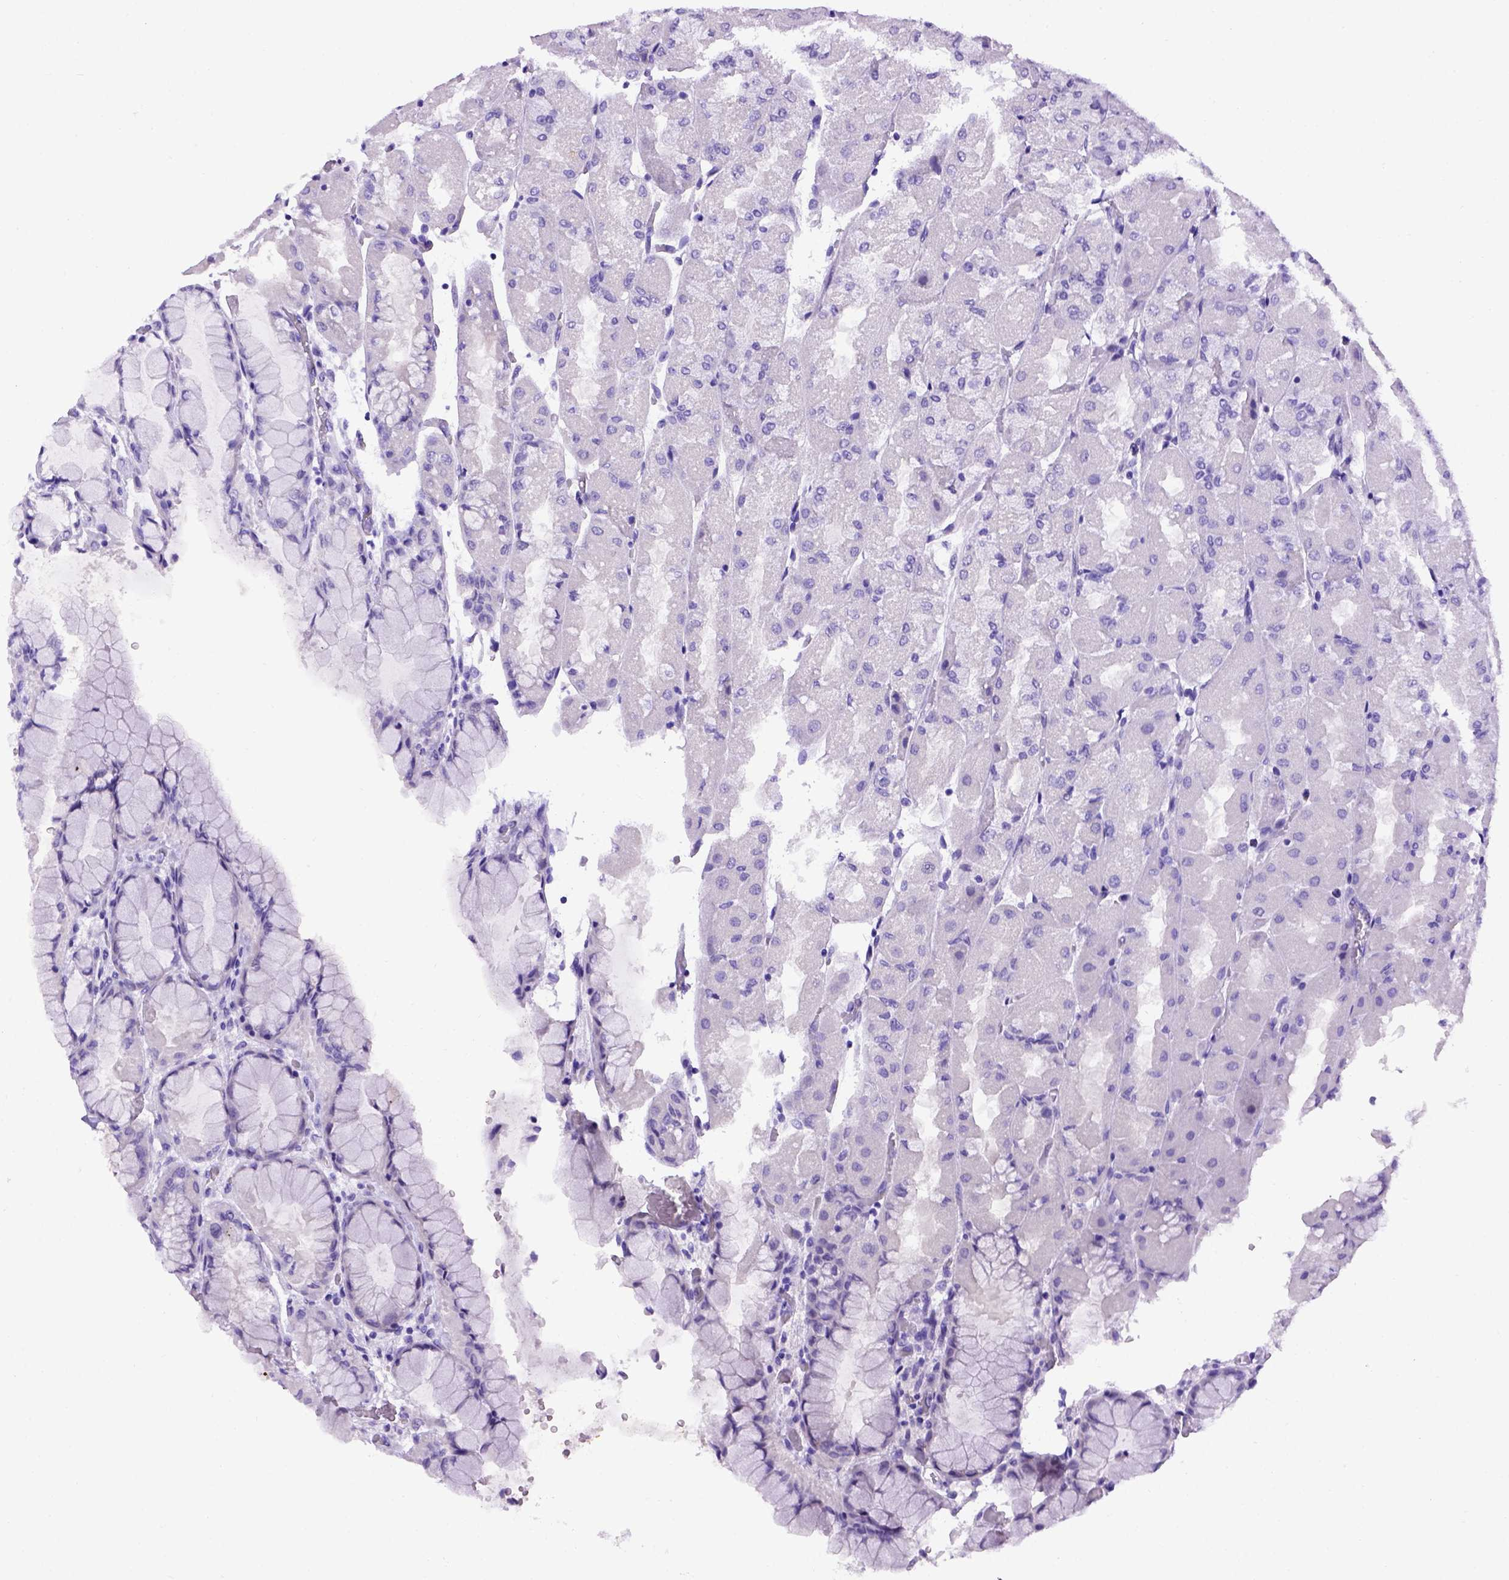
{"staining": {"intensity": "negative", "quantity": "none", "location": "none"}, "tissue": "stomach", "cell_type": "Glandular cells", "image_type": "normal", "snomed": [{"axis": "morphology", "description": "Normal tissue, NOS"}, {"axis": "topography", "description": "Stomach"}], "caption": "A high-resolution histopathology image shows IHC staining of normal stomach, which demonstrates no significant positivity in glandular cells.", "gene": "ADAM12", "patient": {"sex": "female", "age": 61}}